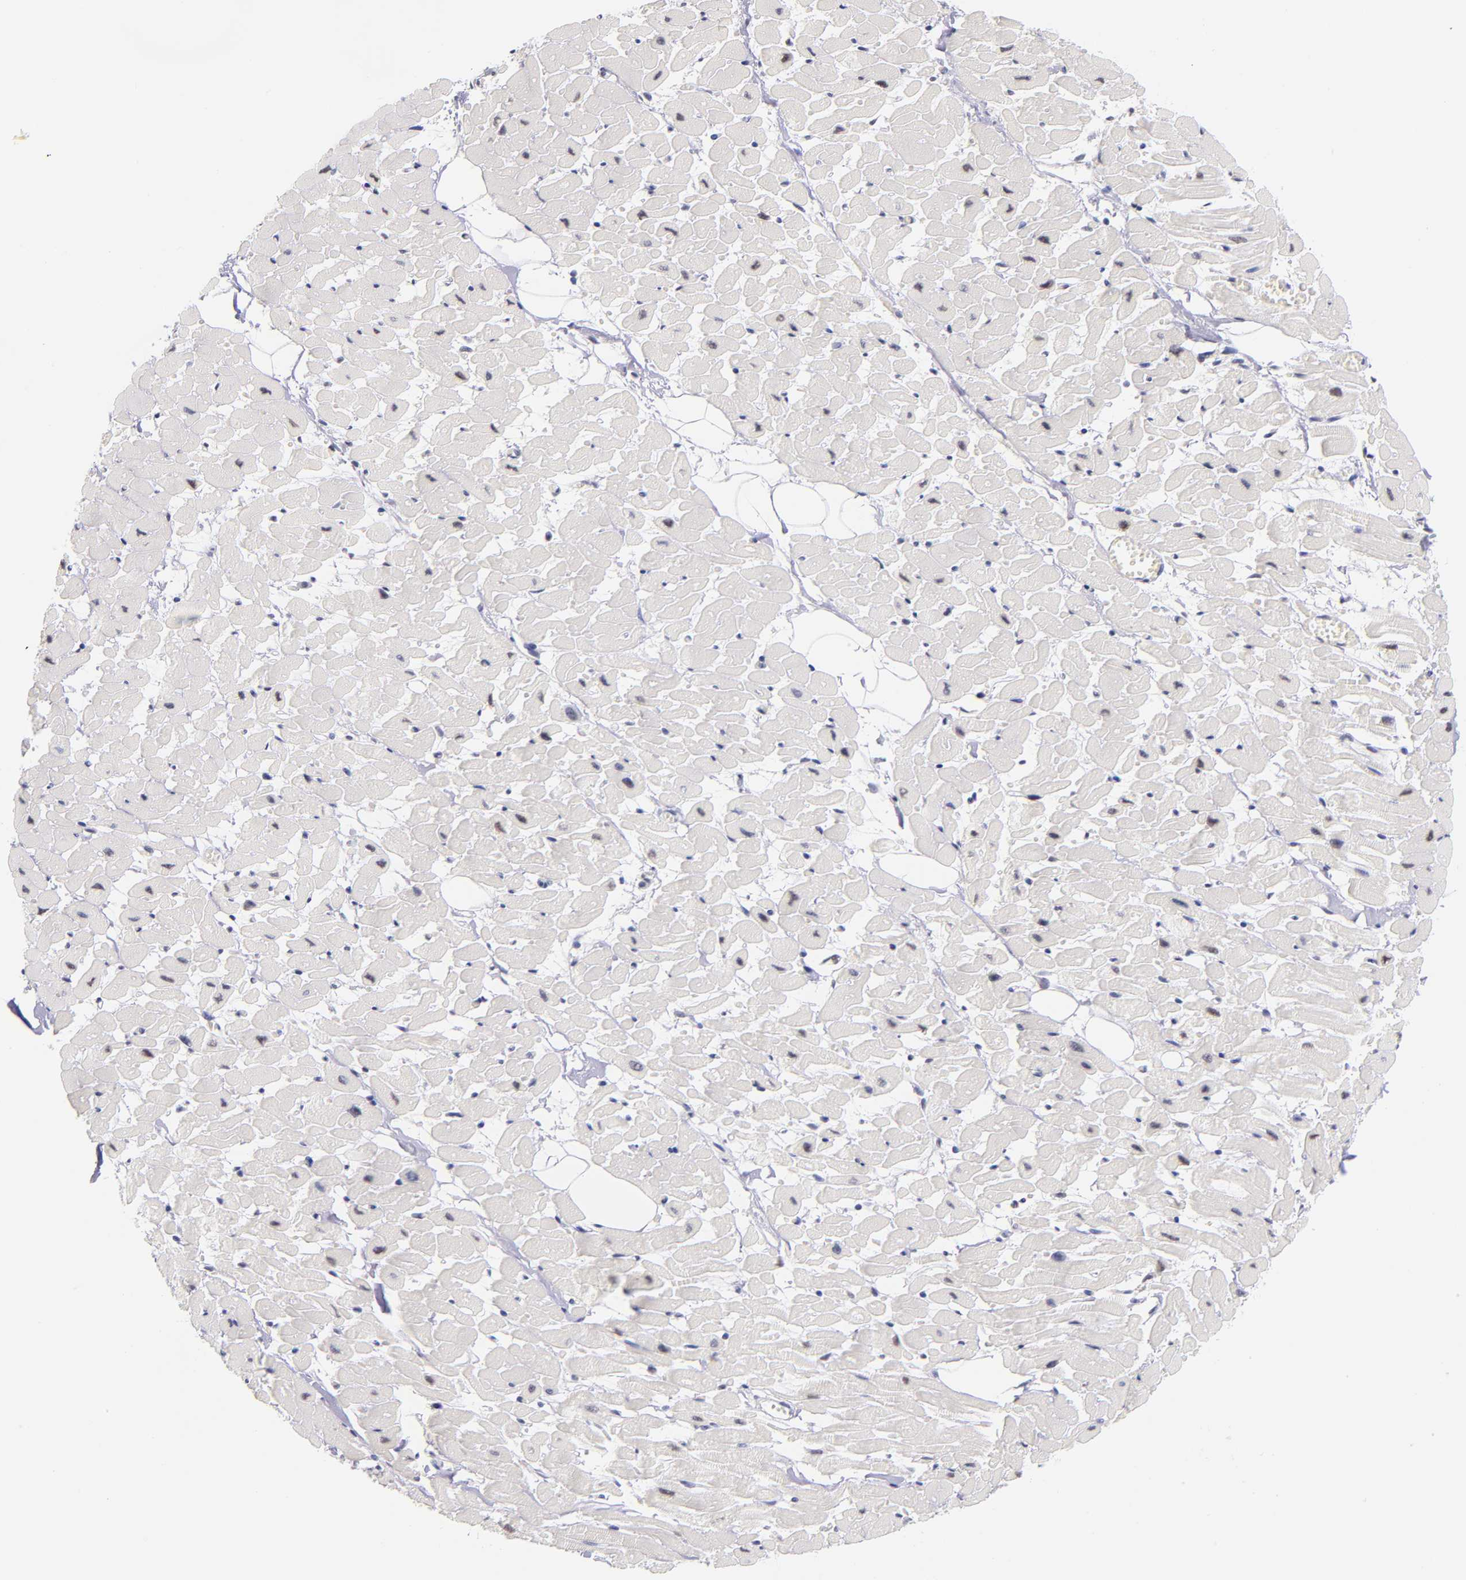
{"staining": {"intensity": "weak", "quantity": "<25%", "location": "nuclear"}, "tissue": "heart muscle", "cell_type": "Cardiomyocytes", "image_type": "normal", "snomed": [{"axis": "morphology", "description": "Normal tissue, NOS"}, {"axis": "topography", "description": "Heart"}], "caption": "An image of heart muscle stained for a protein demonstrates no brown staining in cardiomyocytes.", "gene": "SNRPB", "patient": {"sex": "female", "age": 19}}